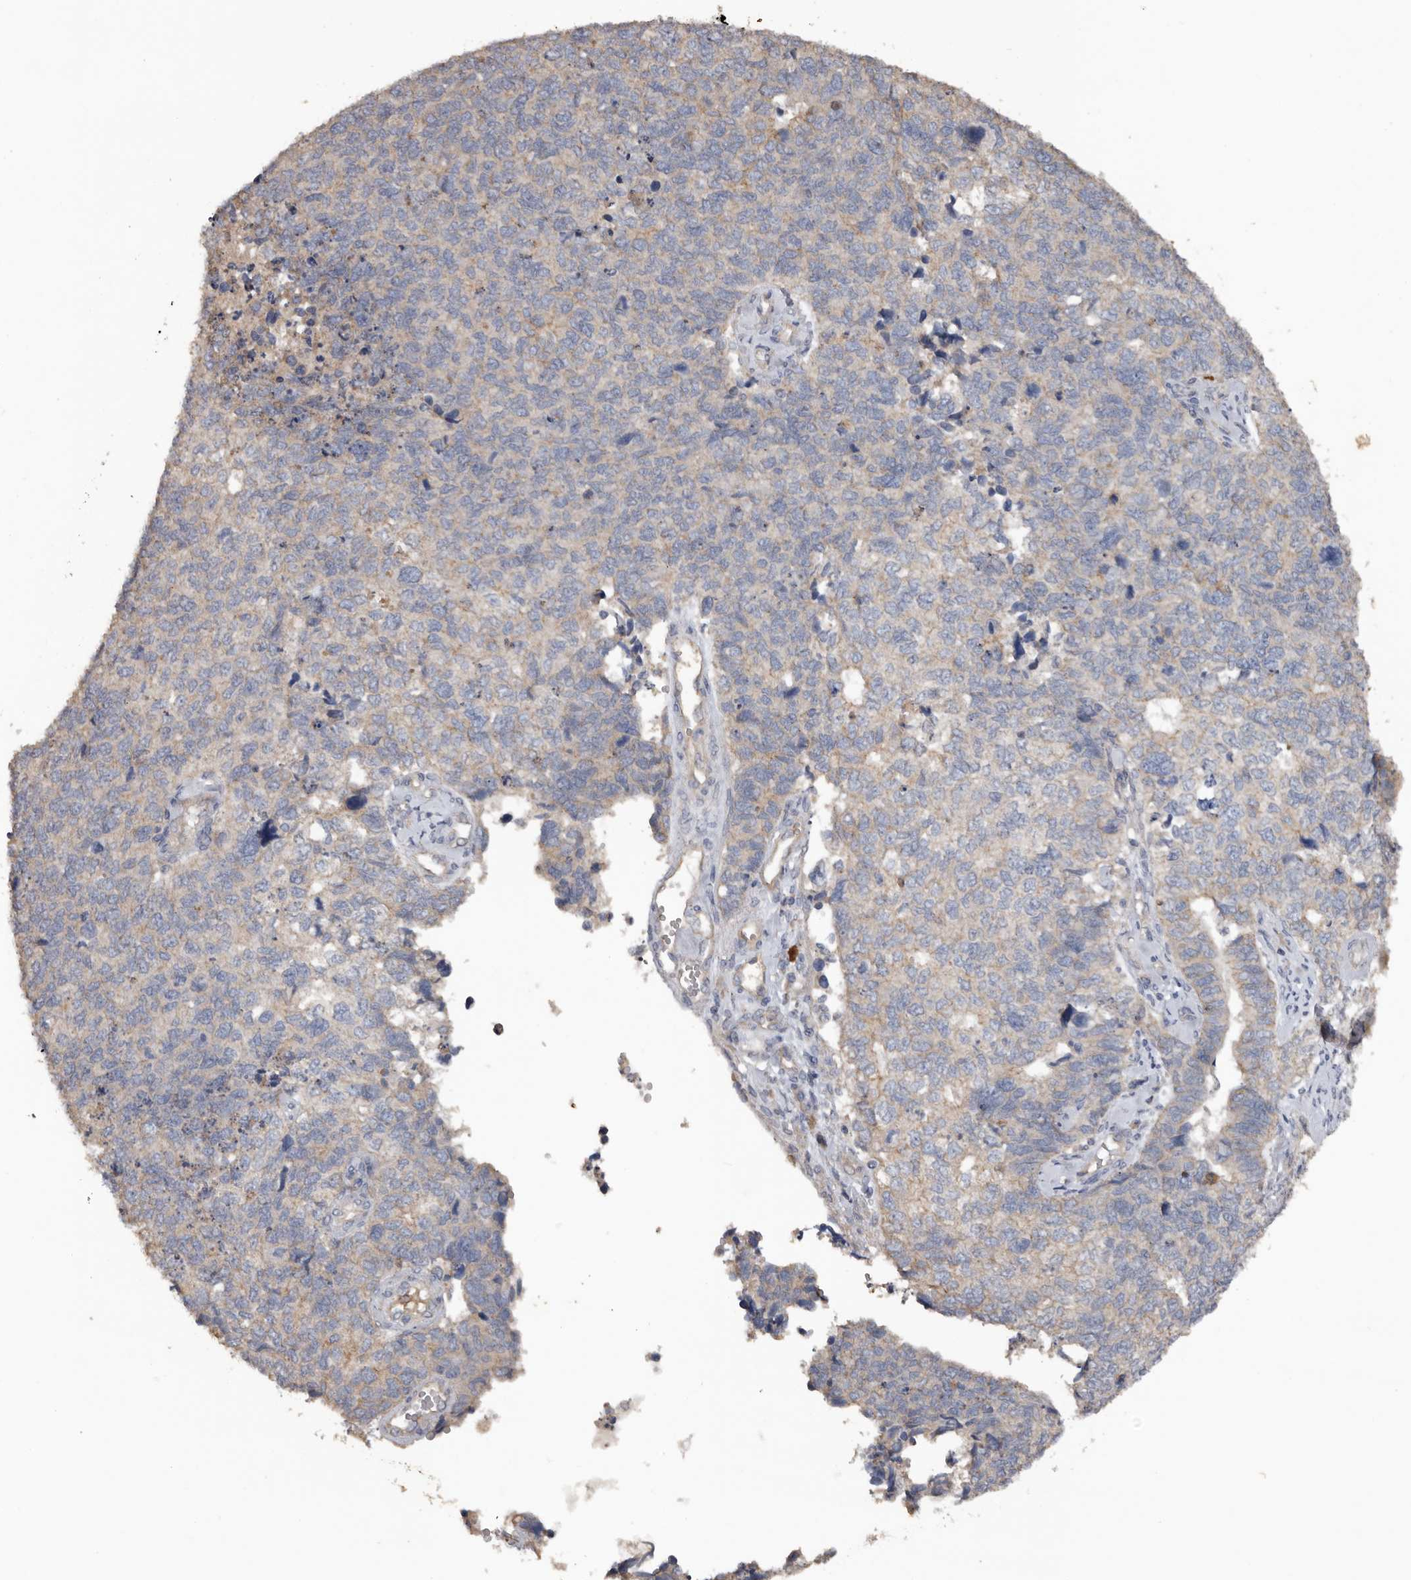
{"staining": {"intensity": "negative", "quantity": "none", "location": "none"}, "tissue": "cervical cancer", "cell_type": "Tumor cells", "image_type": "cancer", "snomed": [{"axis": "morphology", "description": "Squamous cell carcinoma, NOS"}, {"axis": "topography", "description": "Cervix"}], "caption": "Immunohistochemical staining of human cervical cancer (squamous cell carcinoma) reveals no significant expression in tumor cells.", "gene": "HYAL4", "patient": {"sex": "female", "age": 63}}